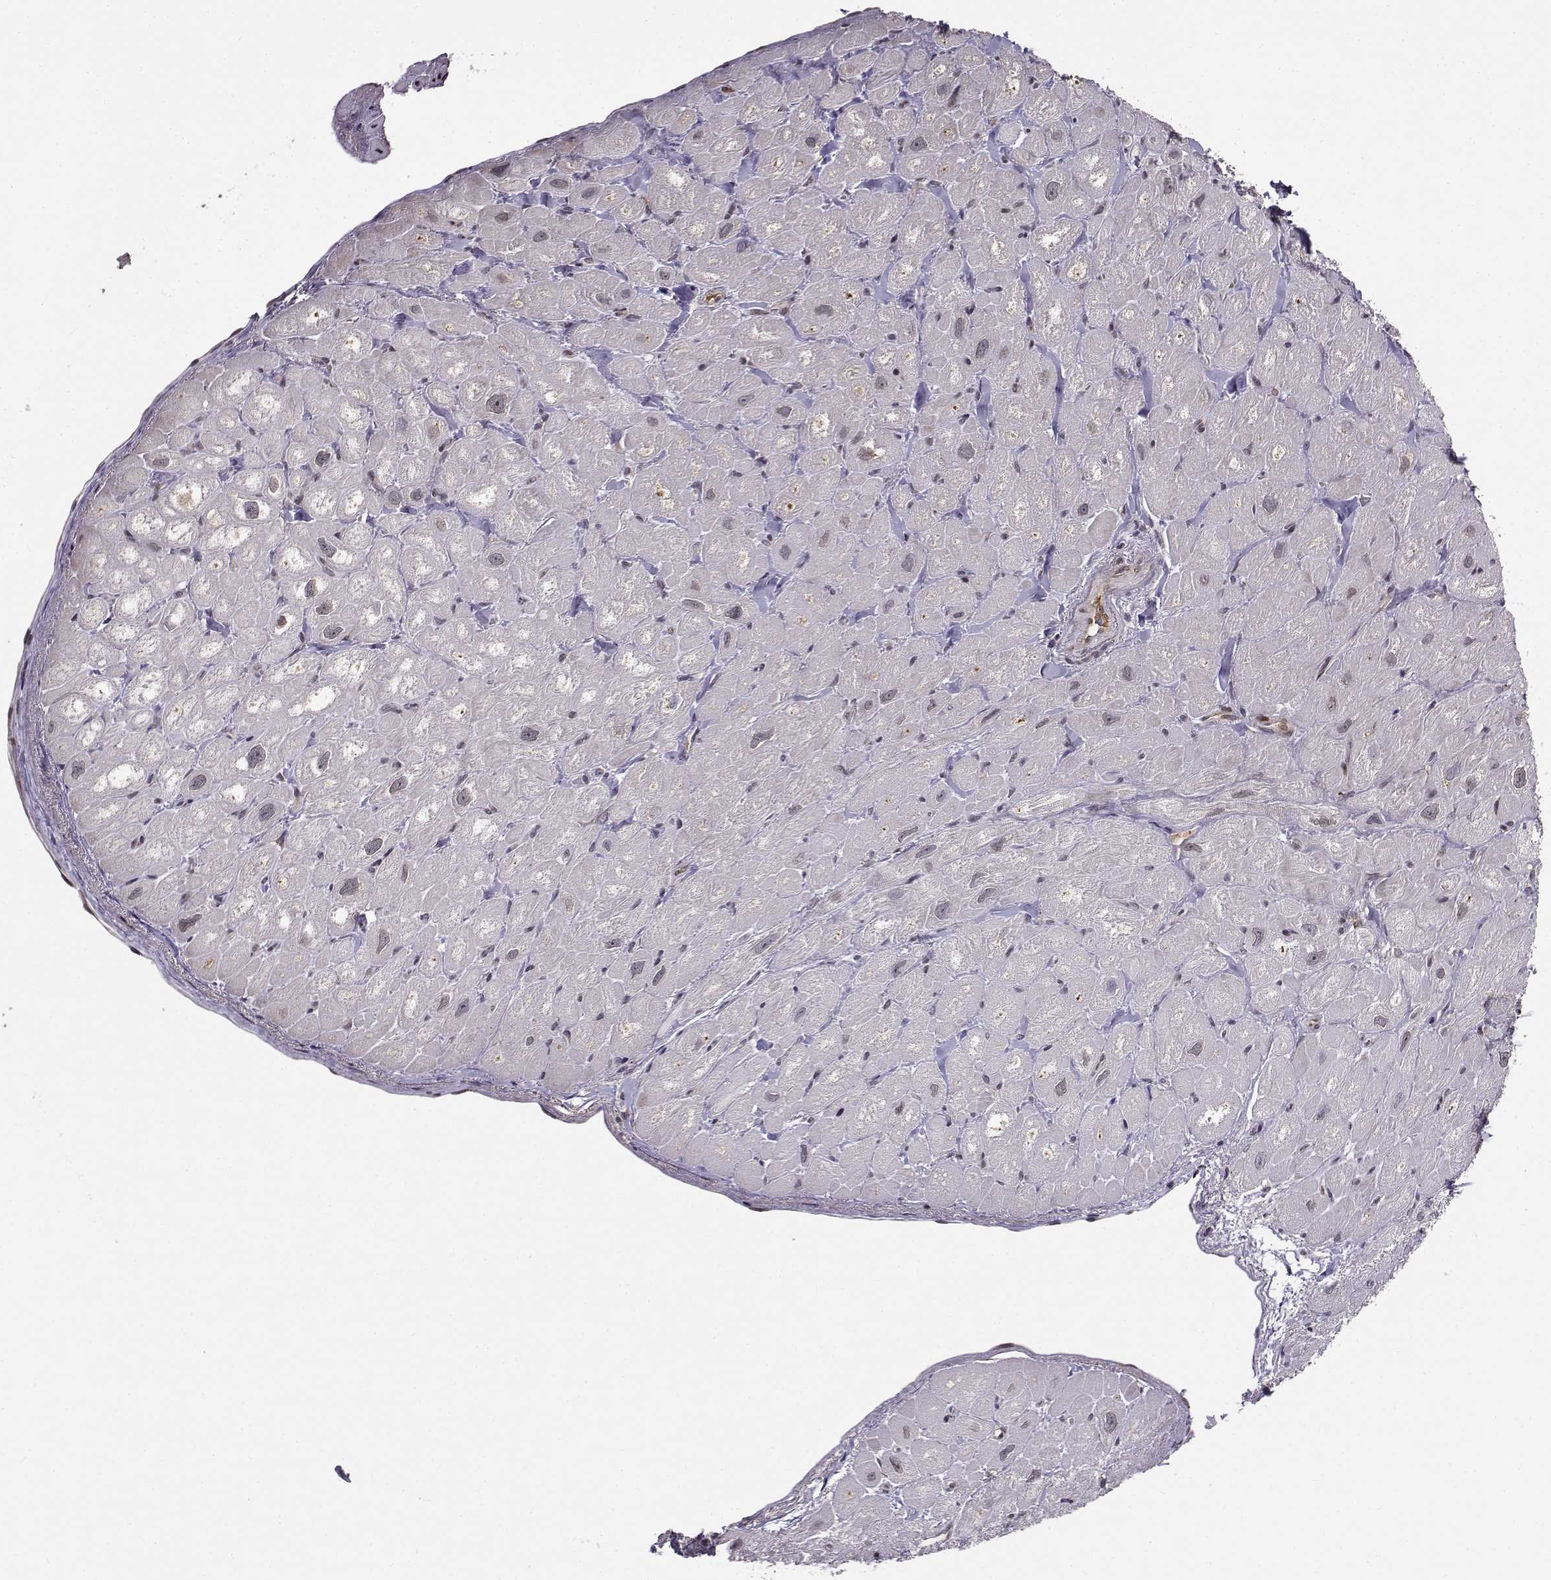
{"staining": {"intensity": "negative", "quantity": "none", "location": "none"}, "tissue": "heart muscle", "cell_type": "Cardiomyocytes", "image_type": "normal", "snomed": [{"axis": "morphology", "description": "Normal tissue, NOS"}, {"axis": "topography", "description": "Heart"}], "caption": "Immunohistochemistry (IHC) photomicrograph of normal heart muscle stained for a protein (brown), which exhibits no expression in cardiomyocytes.", "gene": "RPL31", "patient": {"sex": "male", "age": 60}}